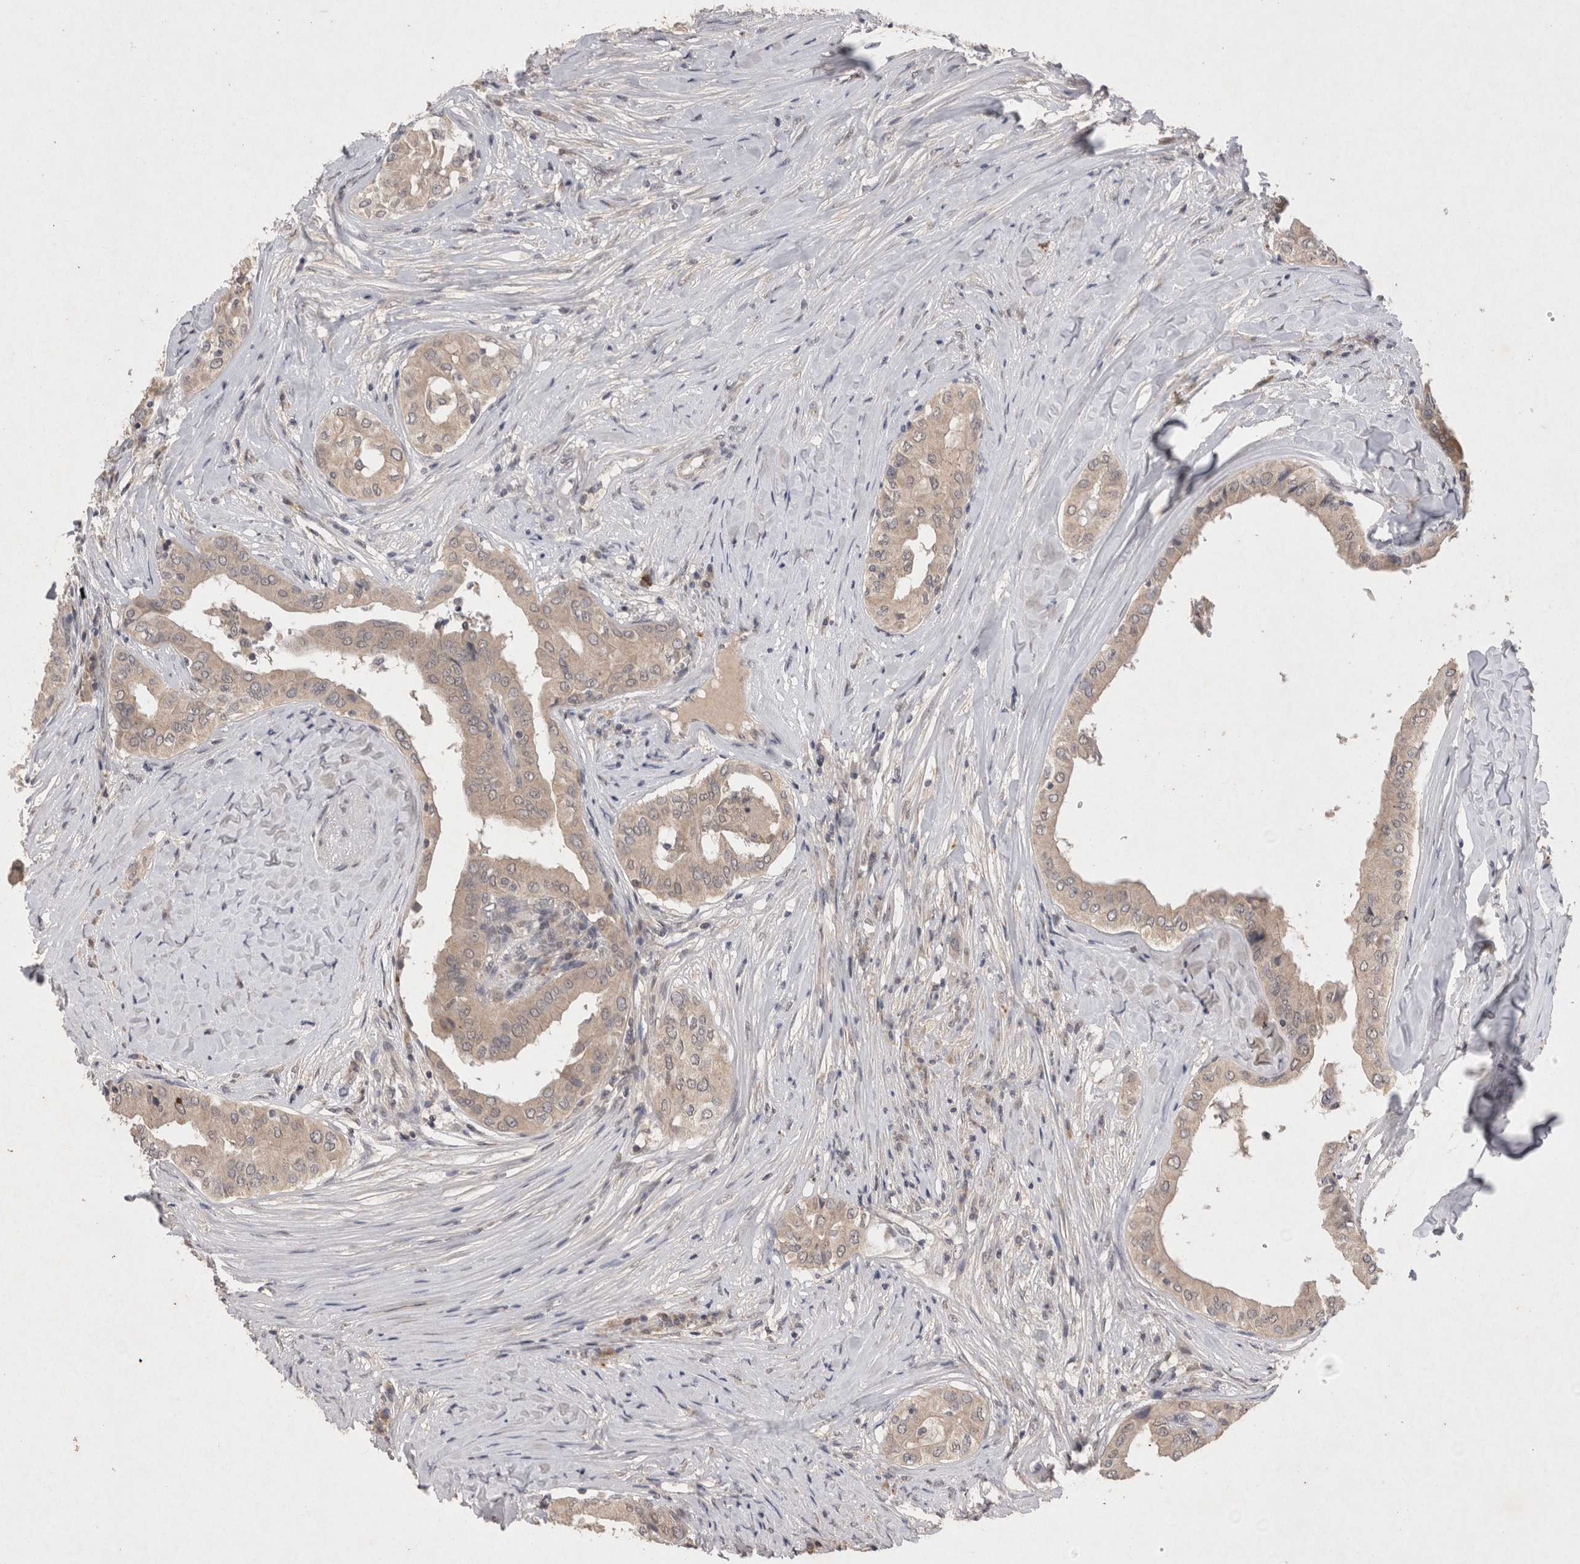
{"staining": {"intensity": "weak", "quantity": ">75%", "location": "cytoplasmic/membranous"}, "tissue": "thyroid cancer", "cell_type": "Tumor cells", "image_type": "cancer", "snomed": [{"axis": "morphology", "description": "Papillary adenocarcinoma, NOS"}, {"axis": "topography", "description": "Thyroid gland"}], "caption": "Thyroid papillary adenocarcinoma stained for a protein shows weak cytoplasmic/membranous positivity in tumor cells.", "gene": "RASSF3", "patient": {"sex": "male", "age": 33}}